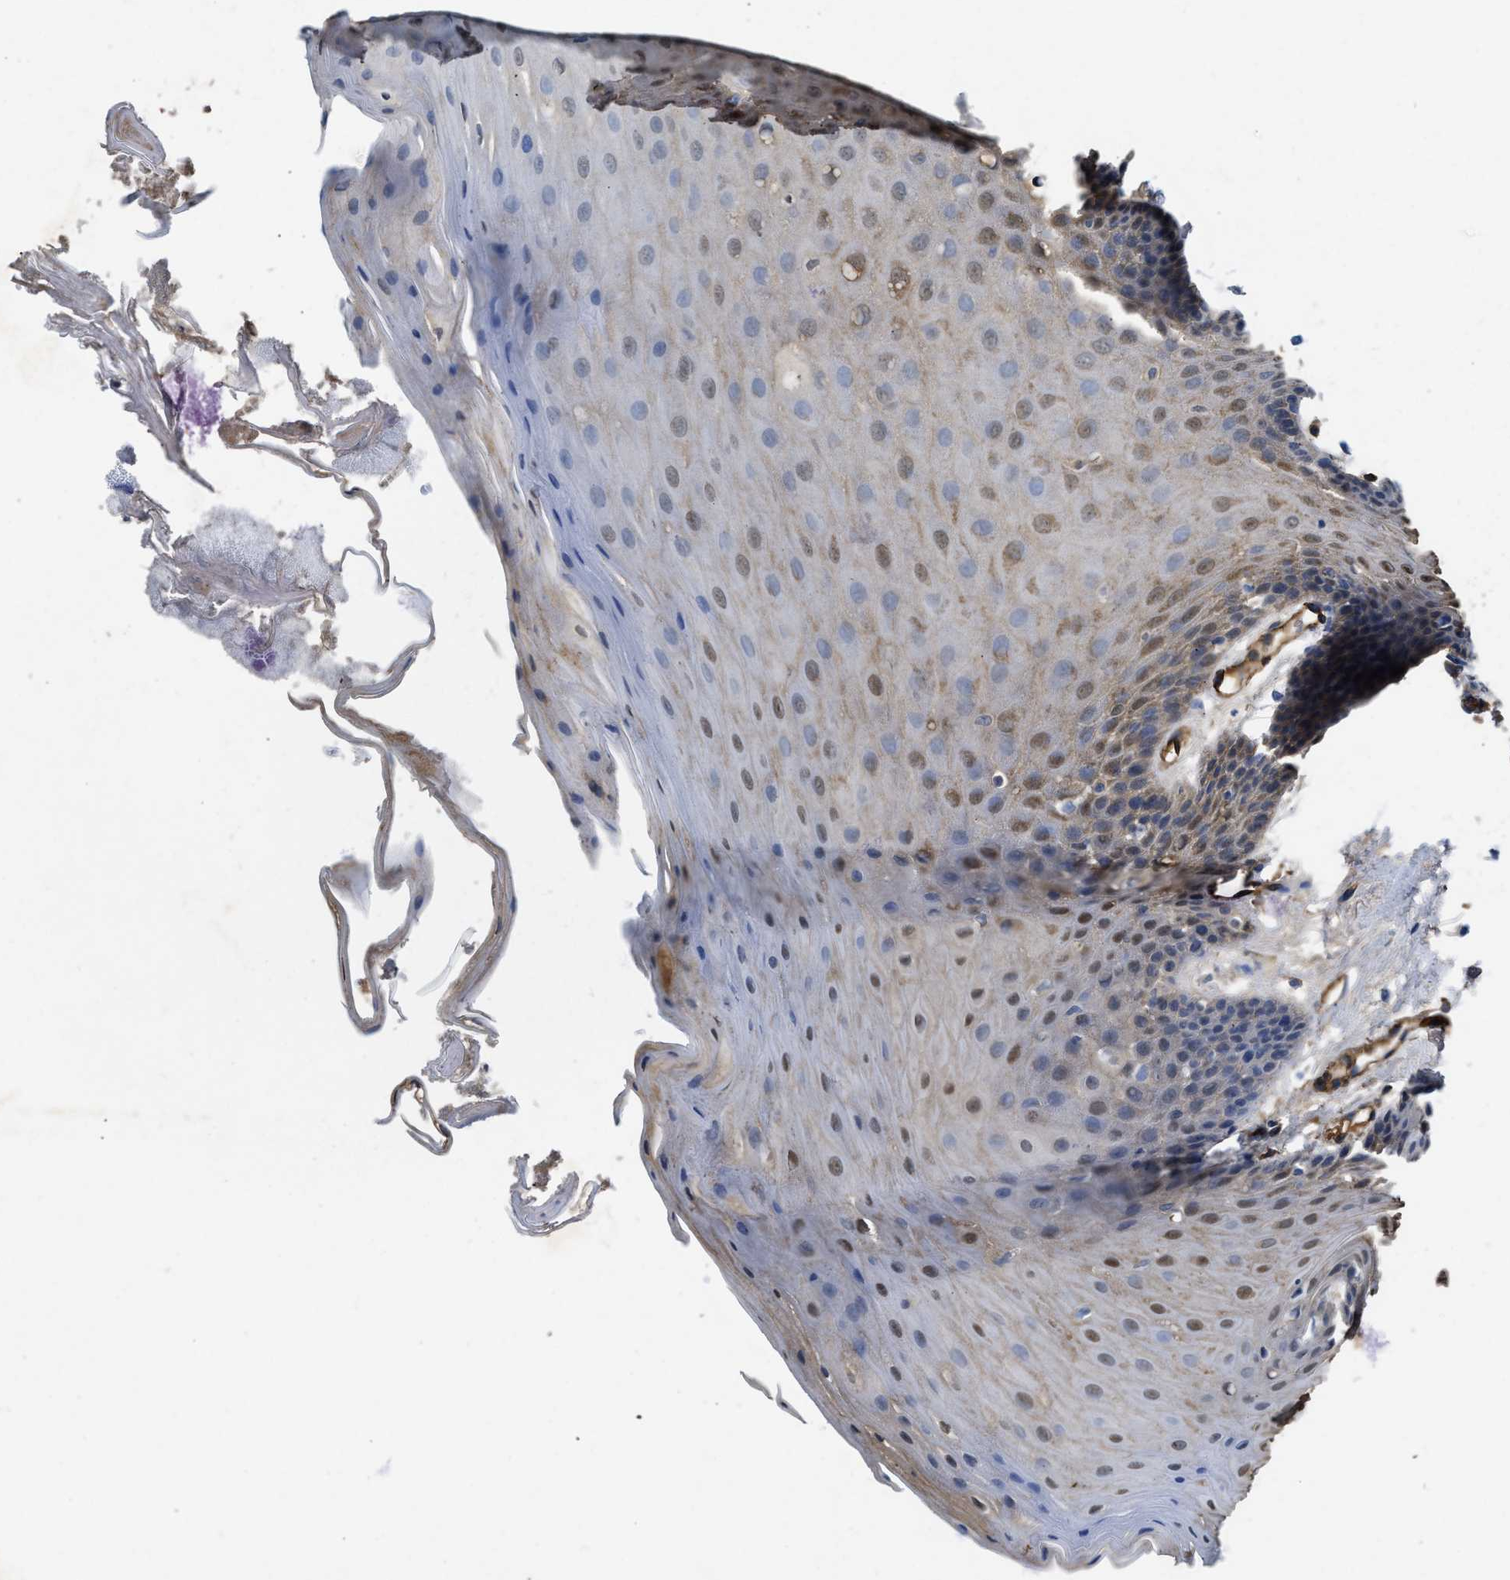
{"staining": {"intensity": "moderate", "quantity": "<25%", "location": "nuclear"}, "tissue": "oral mucosa", "cell_type": "Squamous epithelial cells", "image_type": "normal", "snomed": [{"axis": "morphology", "description": "Normal tissue, NOS"}, {"axis": "morphology", "description": "Squamous cell carcinoma, NOS"}, {"axis": "topography", "description": "Oral tissue"}, {"axis": "topography", "description": "Head-Neck"}], "caption": "Immunohistochemical staining of normal human oral mucosa exhibits moderate nuclear protein positivity in about <25% of squamous epithelial cells.", "gene": "SPEG", "patient": {"sex": "male", "age": 71}}